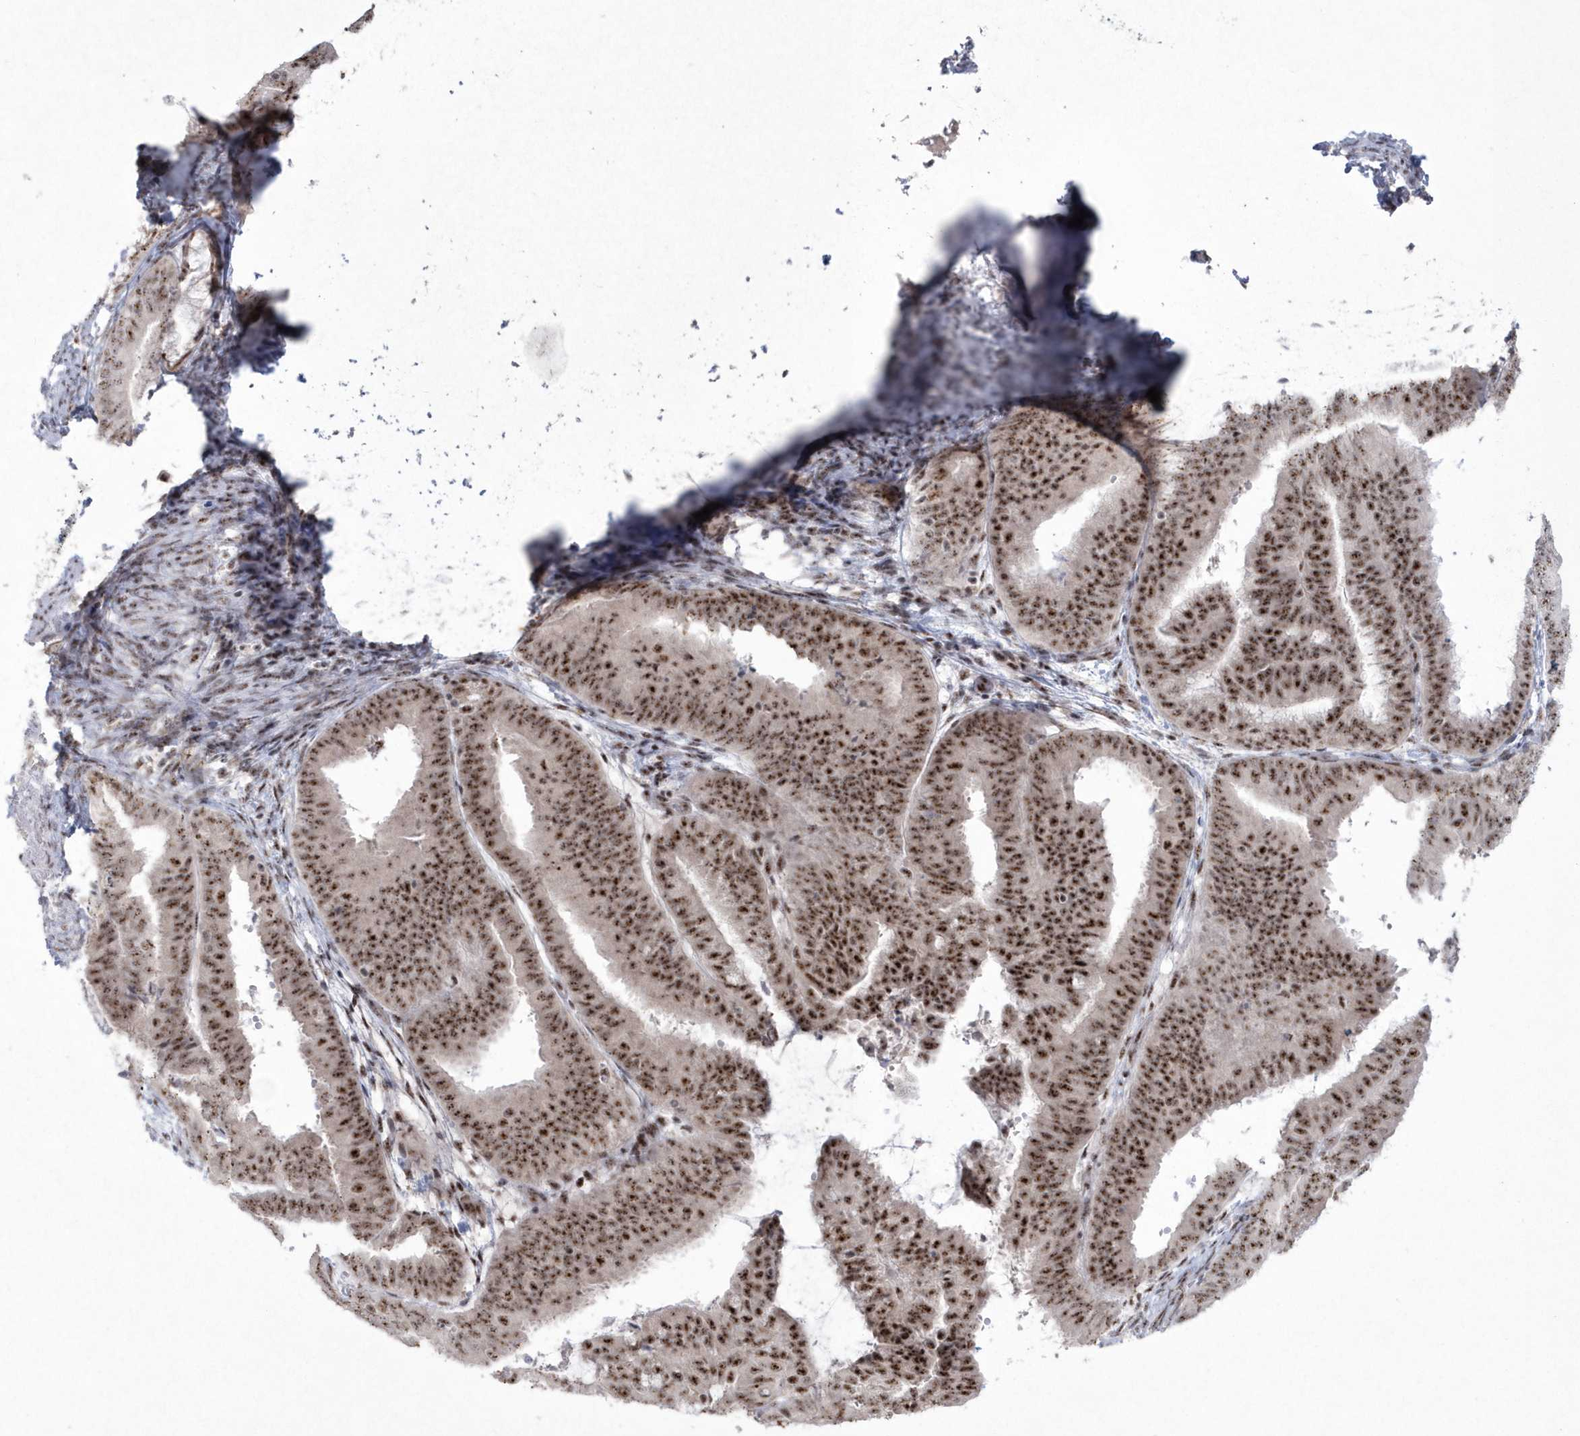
{"staining": {"intensity": "strong", "quantity": ">75%", "location": "nuclear"}, "tissue": "endometrial cancer", "cell_type": "Tumor cells", "image_type": "cancer", "snomed": [{"axis": "morphology", "description": "Adenocarcinoma, NOS"}, {"axis": "topography", "description": "Endometrium"}], "caption": "Immunohistochemistry (DAB) staining of adenocarcinoma (endometrial) exhibits strong nuclear protein positivity in approximately >75% of tumor cells. The staining was performed using DAB (3,3'-diaminobenzidine) to visualize the protein expression in brown, while the nuclei were stained in blue with hematoxylin (Magnification: 20x).", "gene": "KDM6B", "patient": {"sex": "female", "age": 63}}